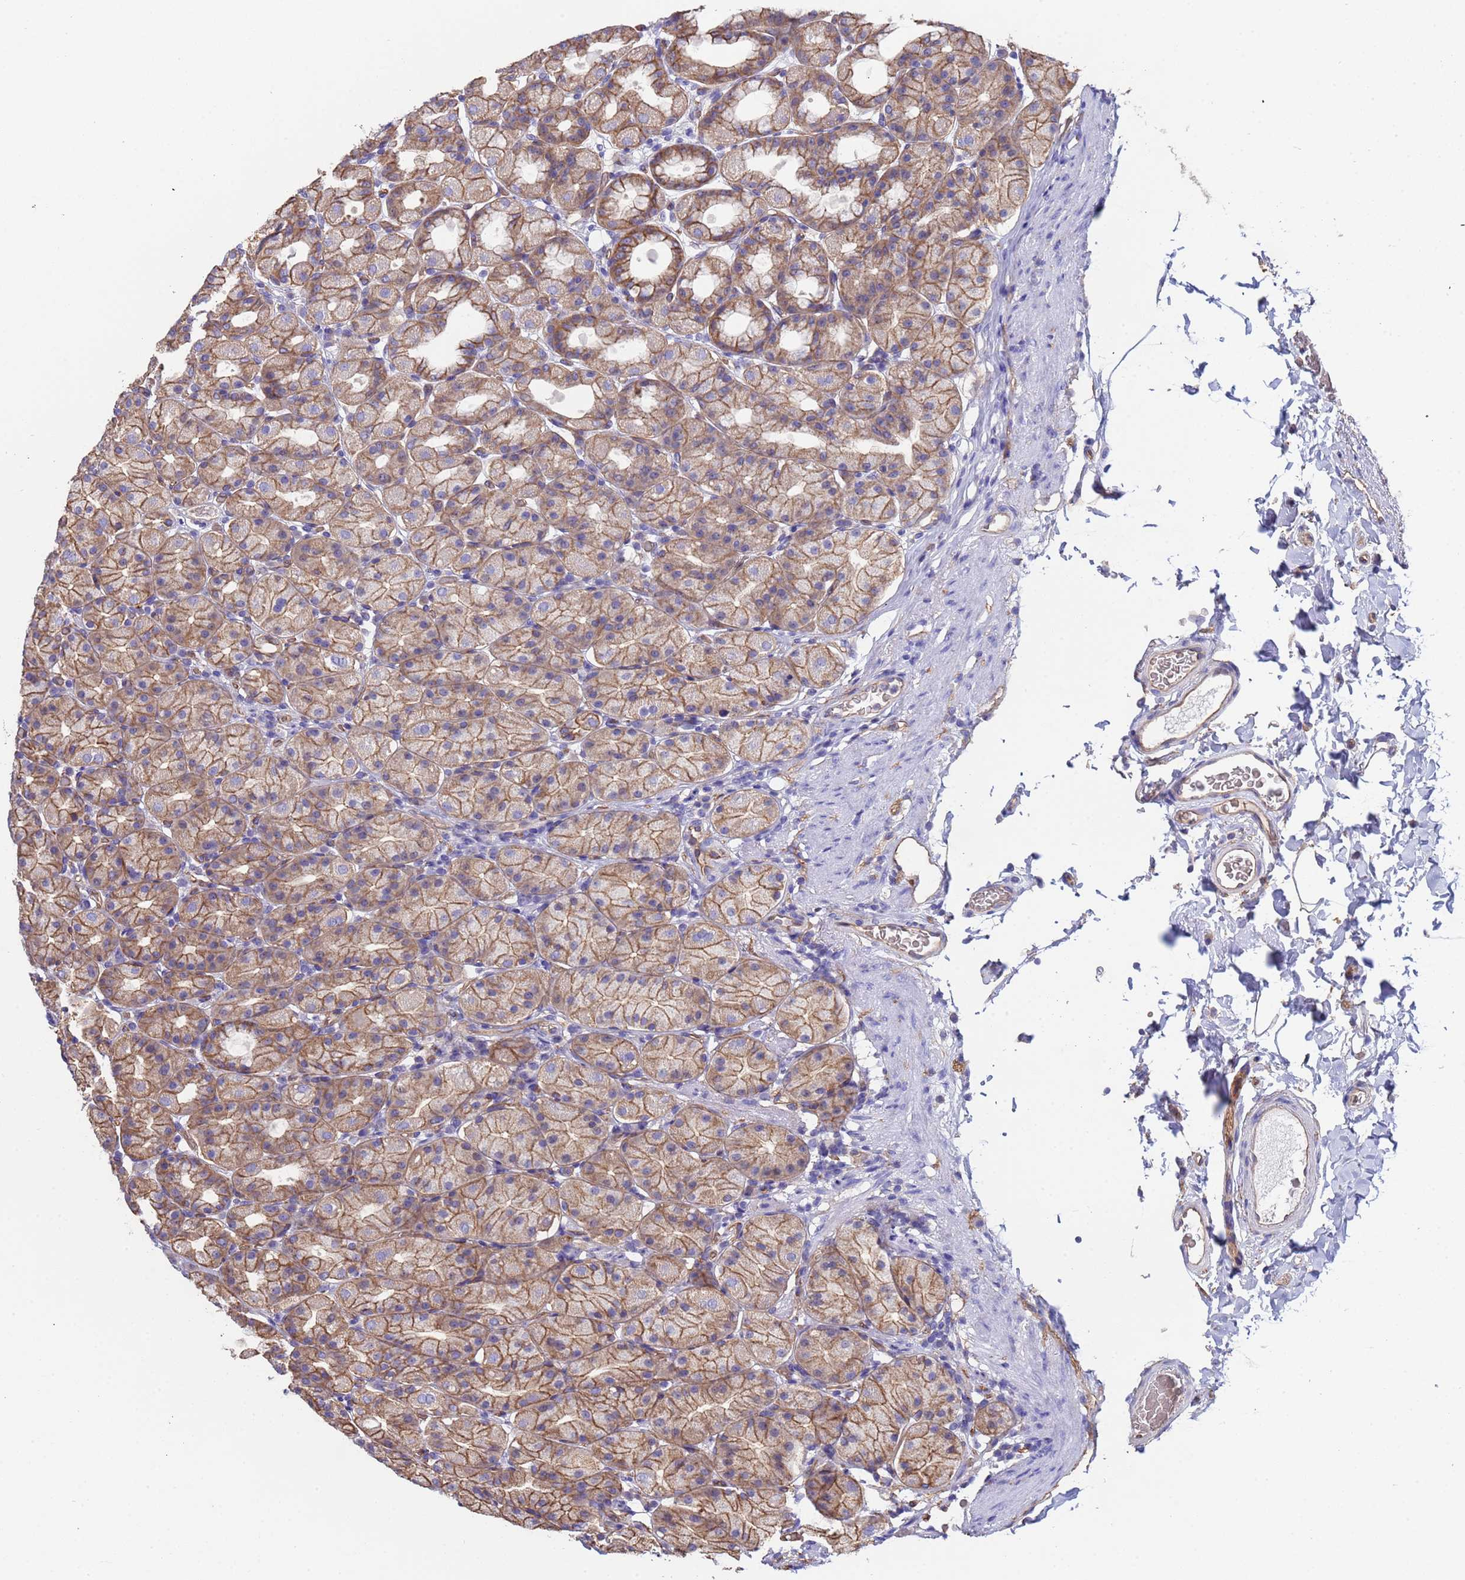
{"staining": {"intensity": "moderate", "quantity": ">75%", "location": "cytoplasmic/membranous"}, "tissue": "stomach", "cell_type": "Glandular cells", "image_type": "normal", "snomed": [{"axis": "morphology", "description": "Normal tissue, NOS"}, {"axis": "topography", "description": "Stomach, upper"}], "caption": "High-power microscopy captured an IHC image of unremarkable stomach, revealing moderate cytoplasmic/membranous expression in approximately >75% of glandular cells. (Brightfield microscopy of DAB IHC at high magnification).", "gene": "ZNF248", "patient": {"sex": "male", "age": 68}}